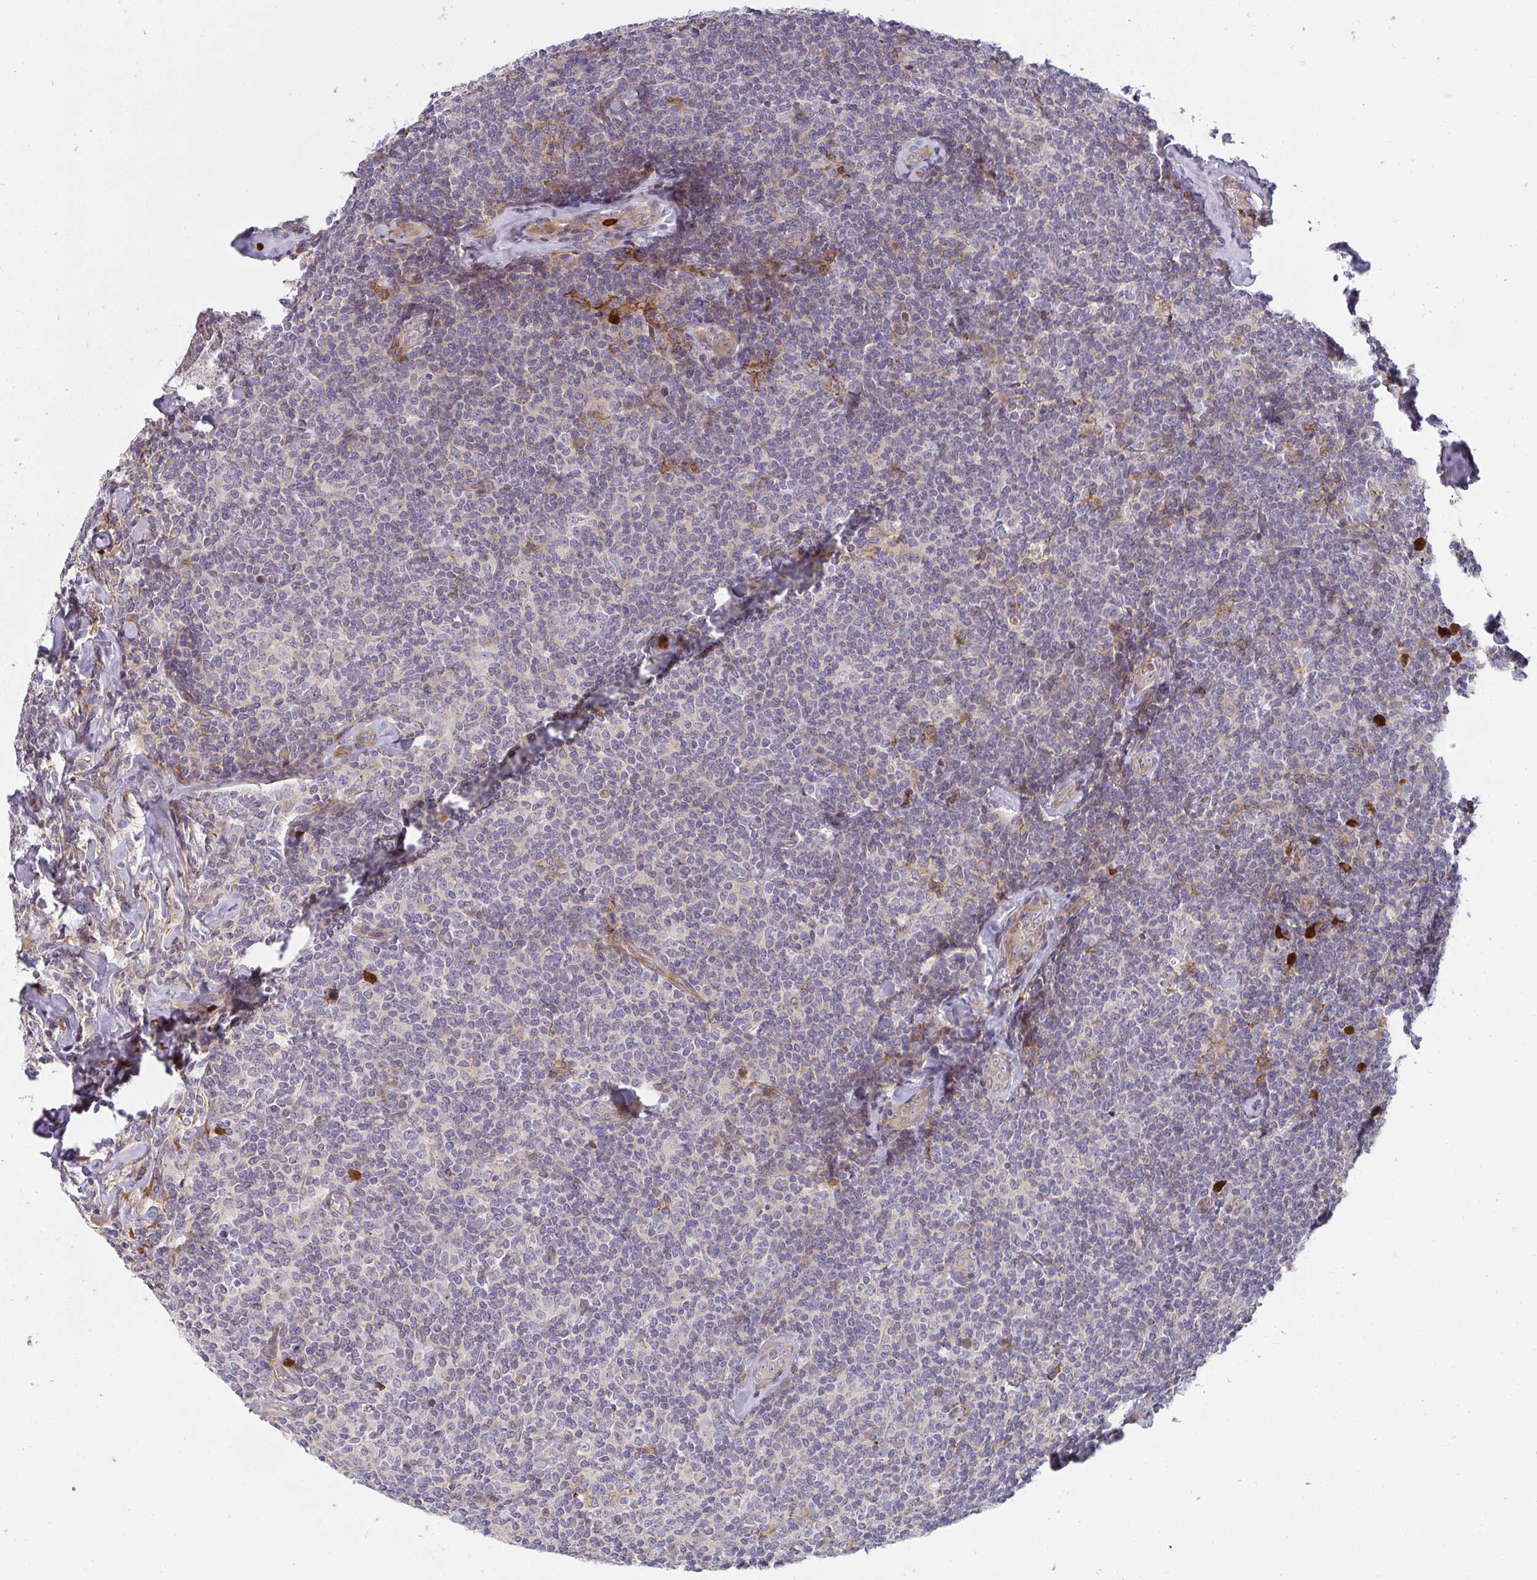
{"staining": {"intensity": "negative", "quantity": "none", "location": "none"}, "tissue": "lymphoma", "cell_type": "Tumor cells", "image_type": "cancer", "snomed": [{"axis": "morphology", "description": "Malignant lymphoma, non-Hodgkin's type, Low grade"}, {"axis": "topography", "description": "Lymph node"}], "caption": "Tumor cells are negative for protein expression in human lymphoma. (Stains: DAB immunohistochemistry (IHC) with hematoxylin counter stain, Microscopy: brightfield microscopy at high magnification).", "gene": "CSF3R", "patient": {"sex": "female", "age": 56}}